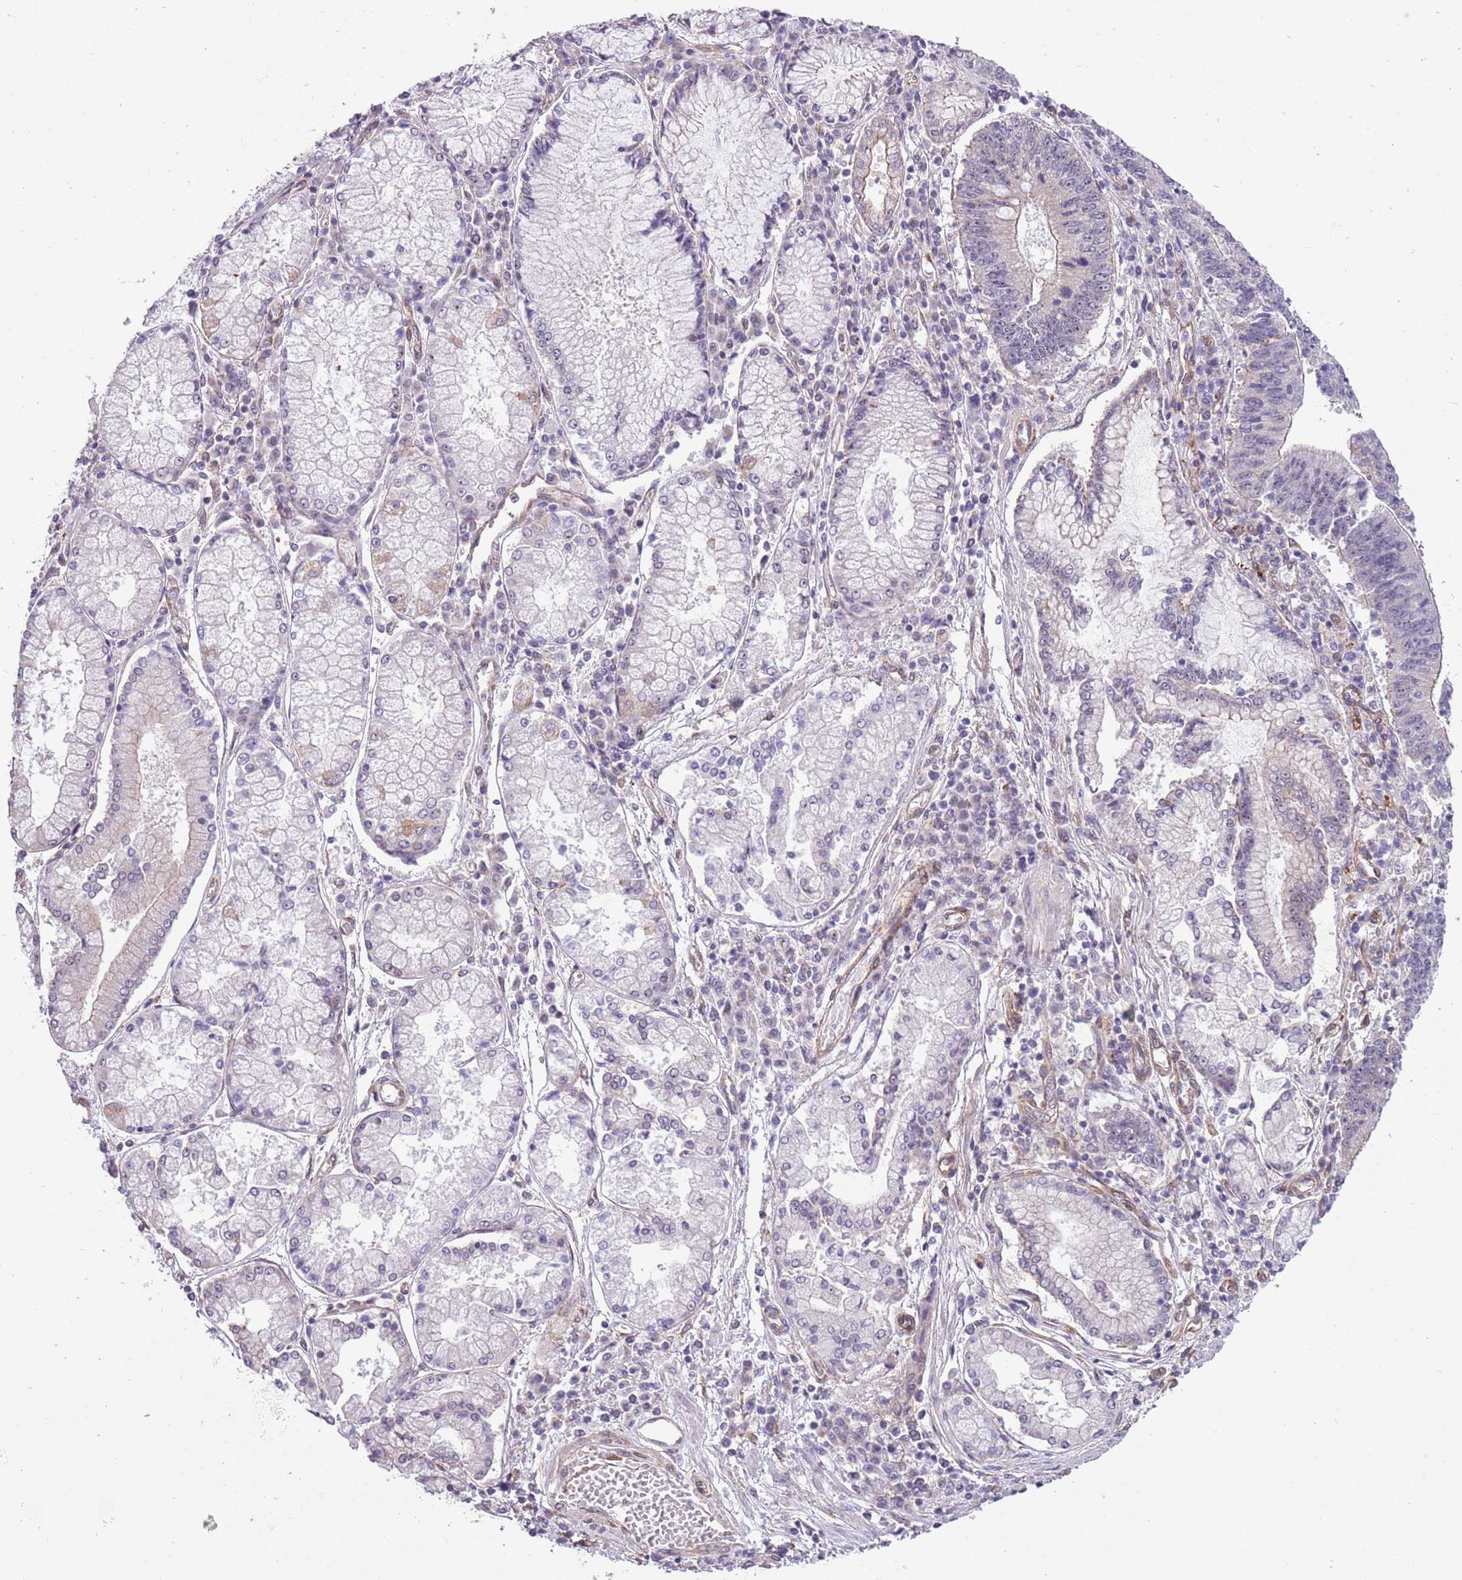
{"staining": {"intensity": "weak", "quantity": "<25%", "location": "cytoplasmic/membranous"}, "tissue": "stomach cancer", "cell_type": "Tumor cells", "image_type": "cancer", "snomed": [{"axis": "morphology", "description": "Adenocarcinoma, NOS"}, {"axis": "topography", "description": "Stomach"}], "caption": "This is a image of immunohistochemistry staining of adenocarcinoma (stomach), which shows no expression in tumor cells.", "gene": "CREBZF", "patient": {"sex": "male", "age": 59}}